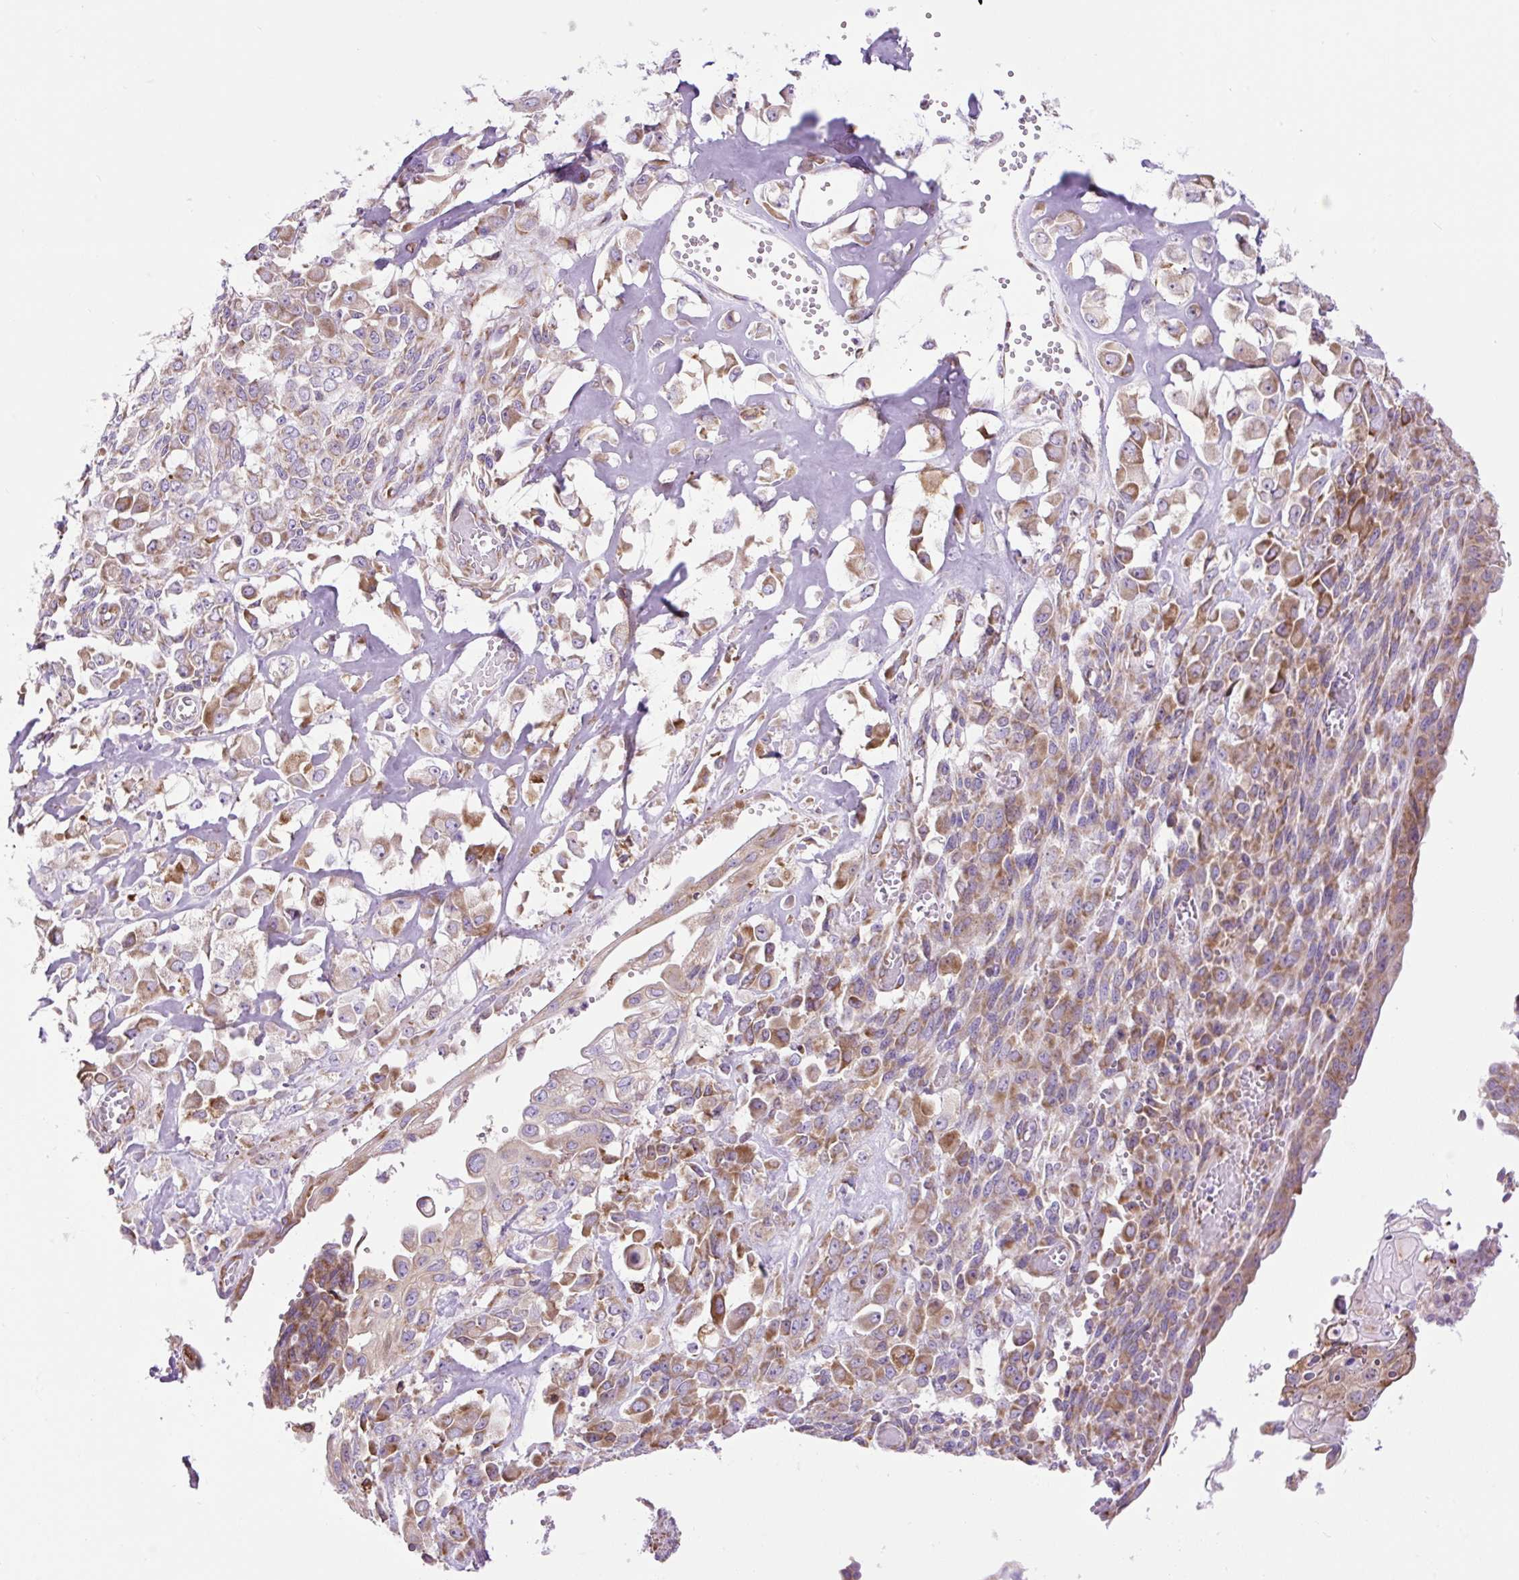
{"staining": {"intensity": "moderate", "quantity": ">75%", "location": "cytoplasmic/membranous"}, "tissue": "endometrial cancer", "cell_type": "Tumor cells", "image_type": "cancer", "snomed": [{"axis": "morphology", "description": "Adenocarcinoma, NOS"}, {"axis": "topography", "description": "Endometrium"}], "caption": "This micrograph displays endometrial cancer (adenocarcinoma) stained with immunohistochemistry (IHC) to label a protein in brown. The cytoplasmic/membranous of tumor cells show moderate positivity for the protein. Nuclei are counter-stained blue.", "gene": "DDOST", "patient": {"sex": "female", "age": 32}}